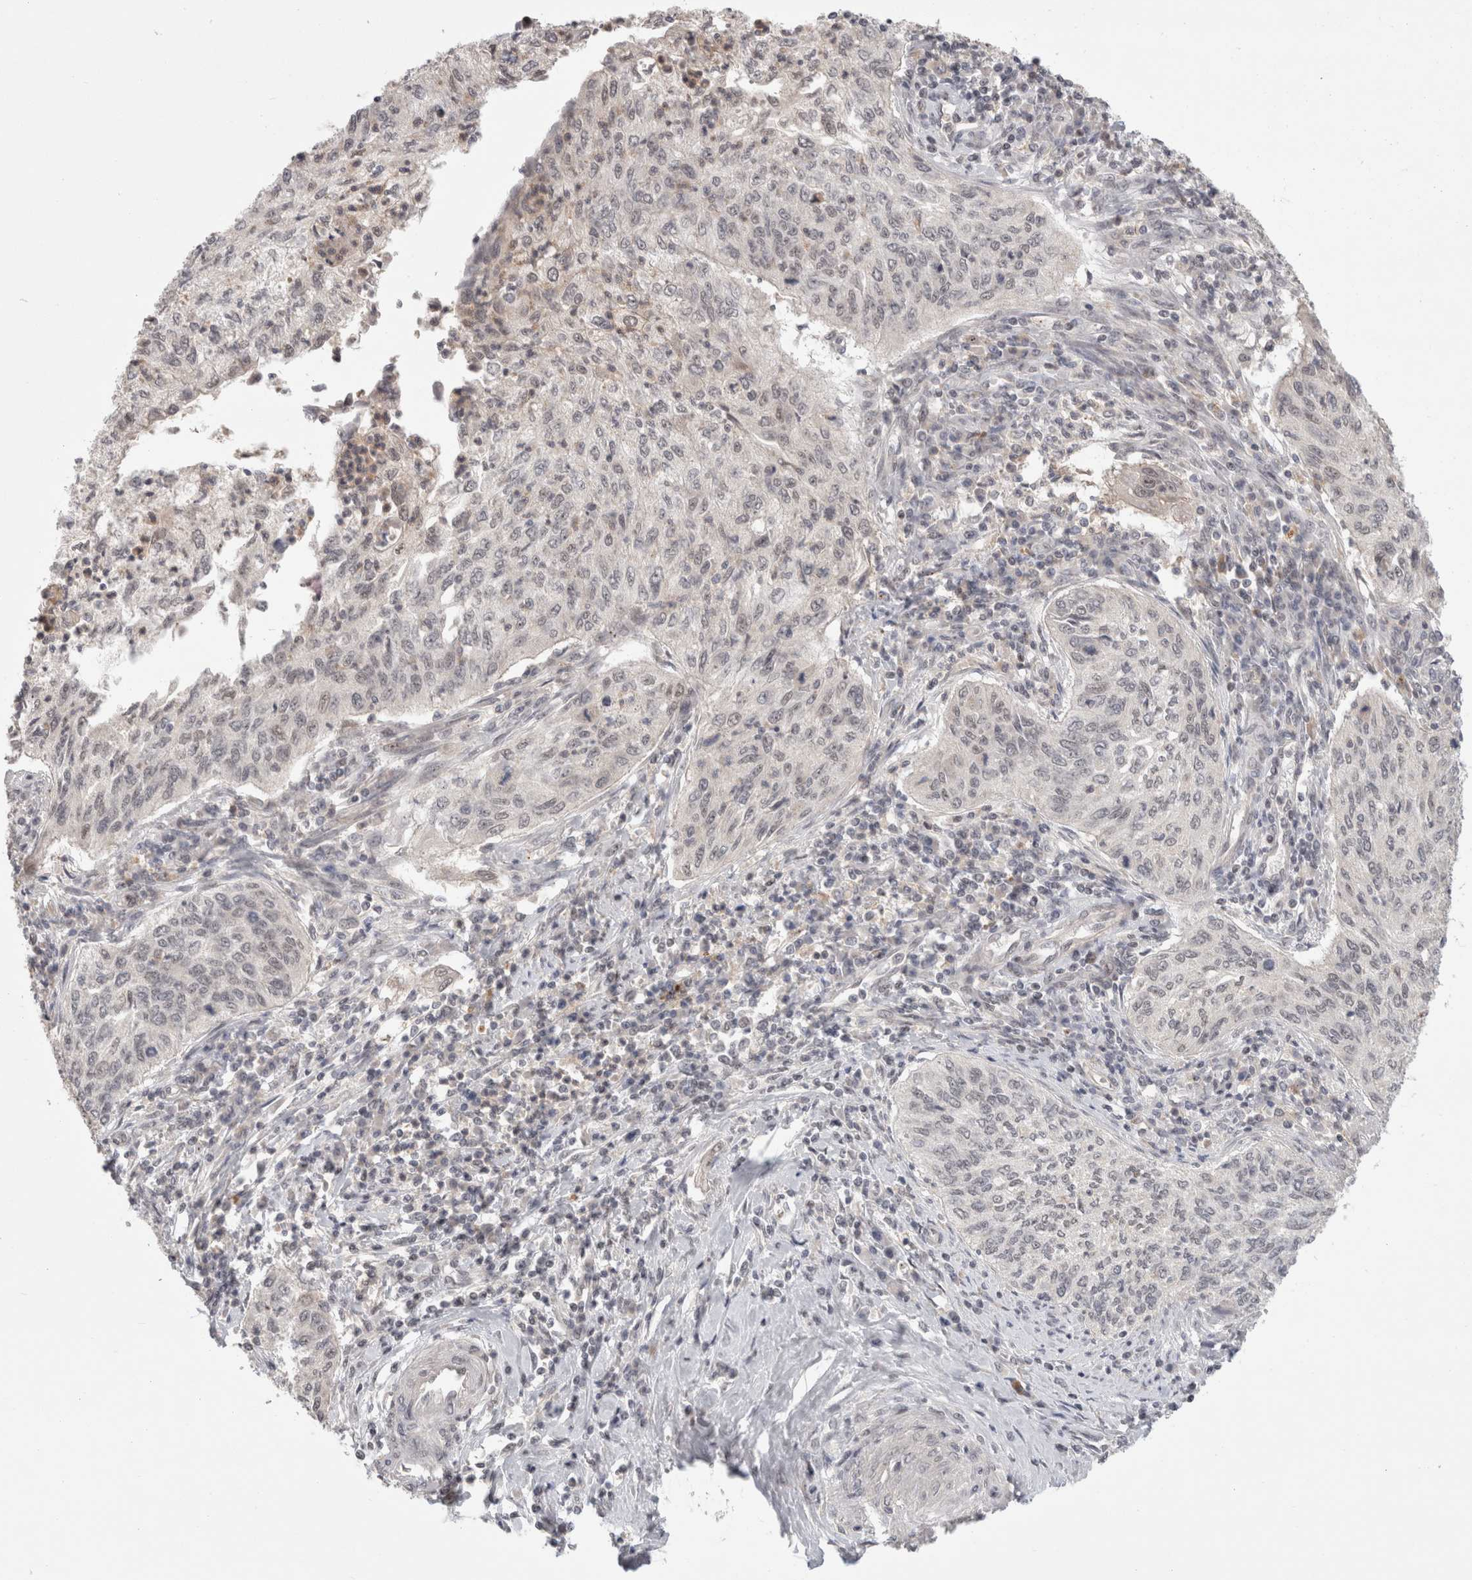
{"staining": {"intensity": "negative", "quantity": "none", "location": "none"}, "tissue": "cervical cancer", "cell_type": "Tumor cells", "image_type": "cancer", "snomed": [{"axis": "morphology", "description": "Squamous cell carcinoma, NOS"}, {"axis": "topography", "description": "Cervix"}], "caption": "DAB immunohistochemical staining of cervical cancer (squamous cell carcinoma) shows no significant expression in tumor cells.", "gene": "SENP6", "patient": {"sex": "female", "age": 30}}